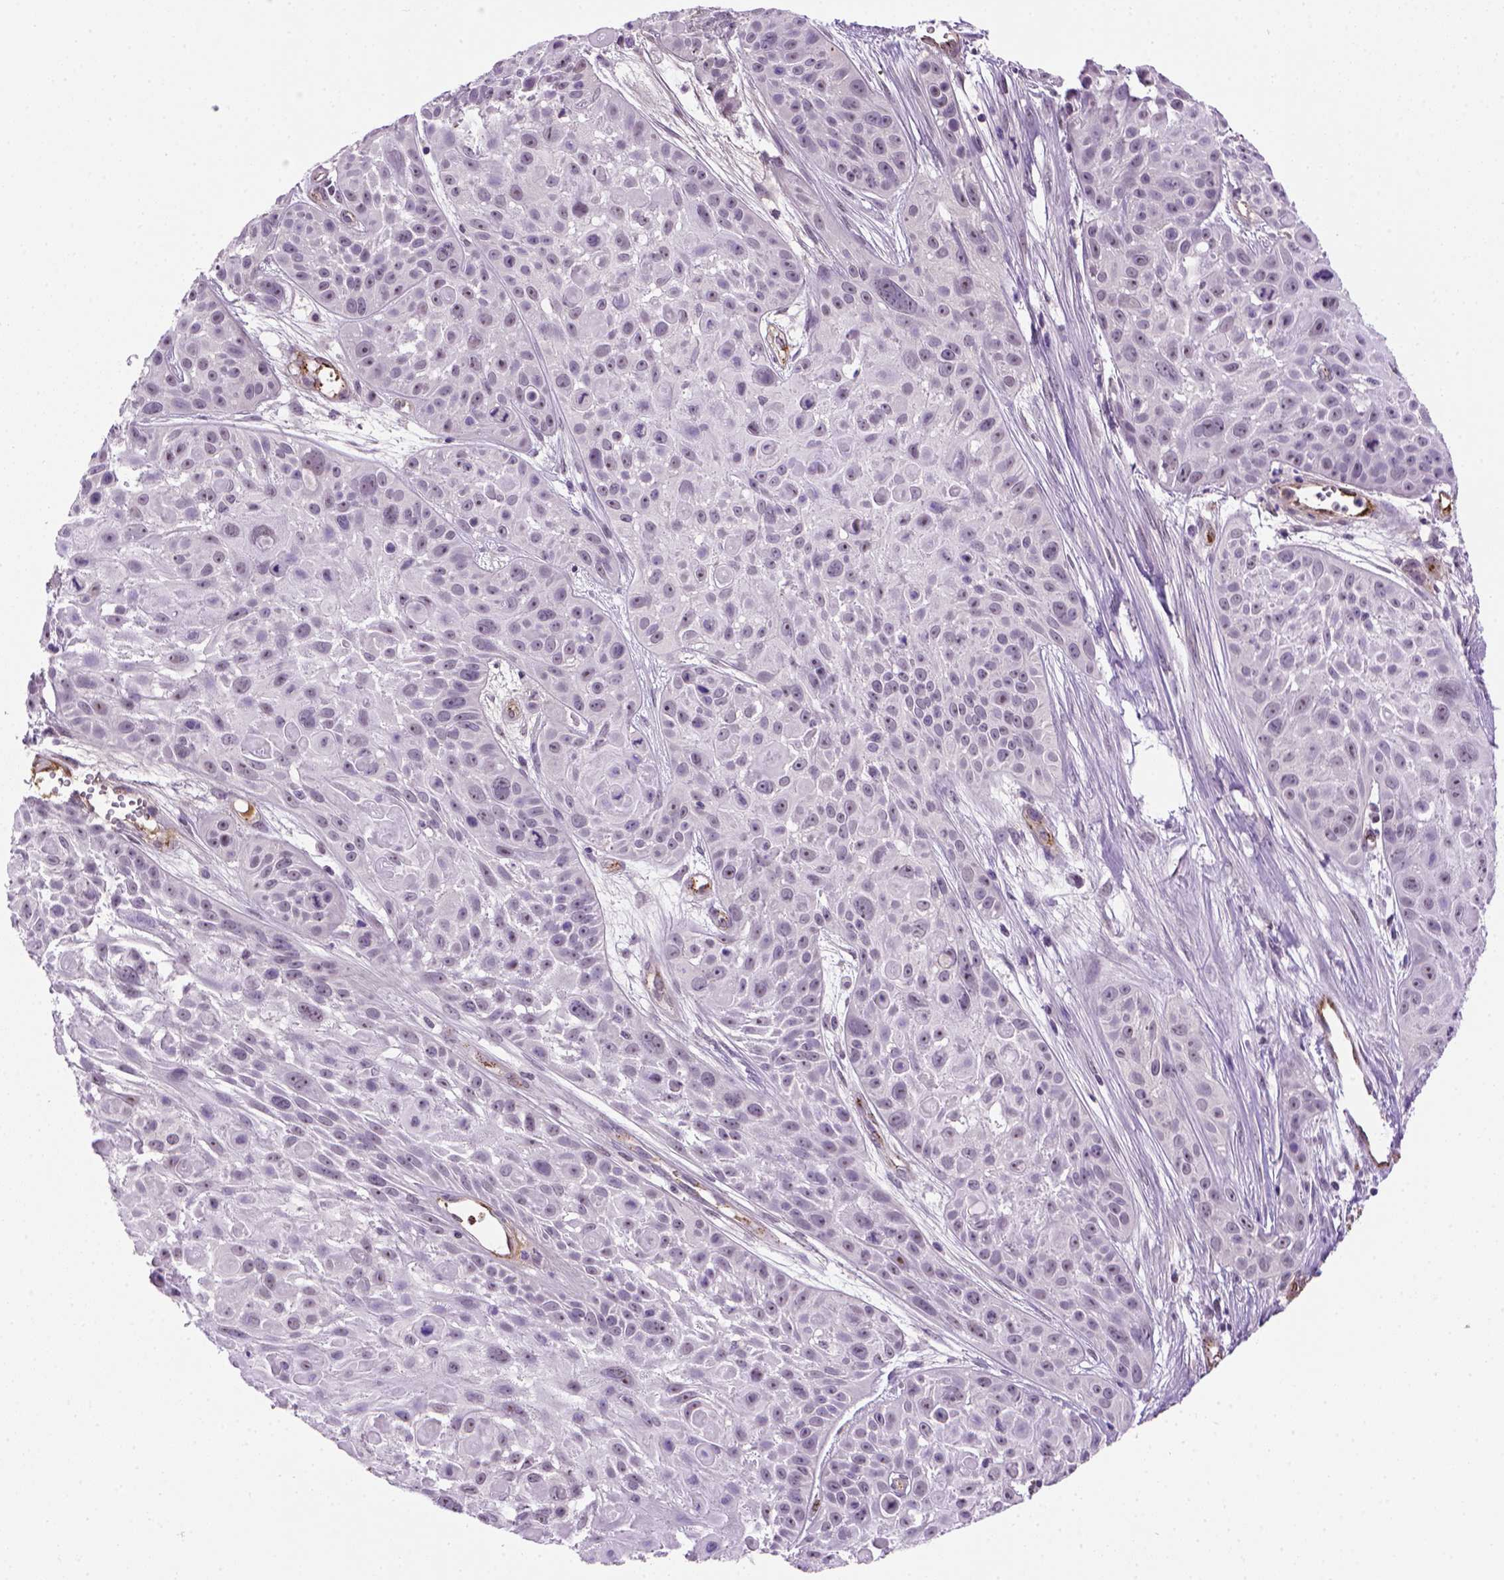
{"staining": {"intensity": "negative", "quantity": "none", "location": "none"}, "tissue": "skin cancer", "cell_type": "Tumor cells", "image_type": "cancer", "snomed": [{"axis": "morphology", "description": "Squamous cell carcinoma, NOS"}, {"axis": "topography", "description": "Skin"}, {"axis": "topography", "description": "Anal"}], "caption": "Skin cancer was stained to show a protein in brown. There is no significant expression in tumor cells.", "gene": "VWF", "patient": {"sex": "female", "age": 75}}